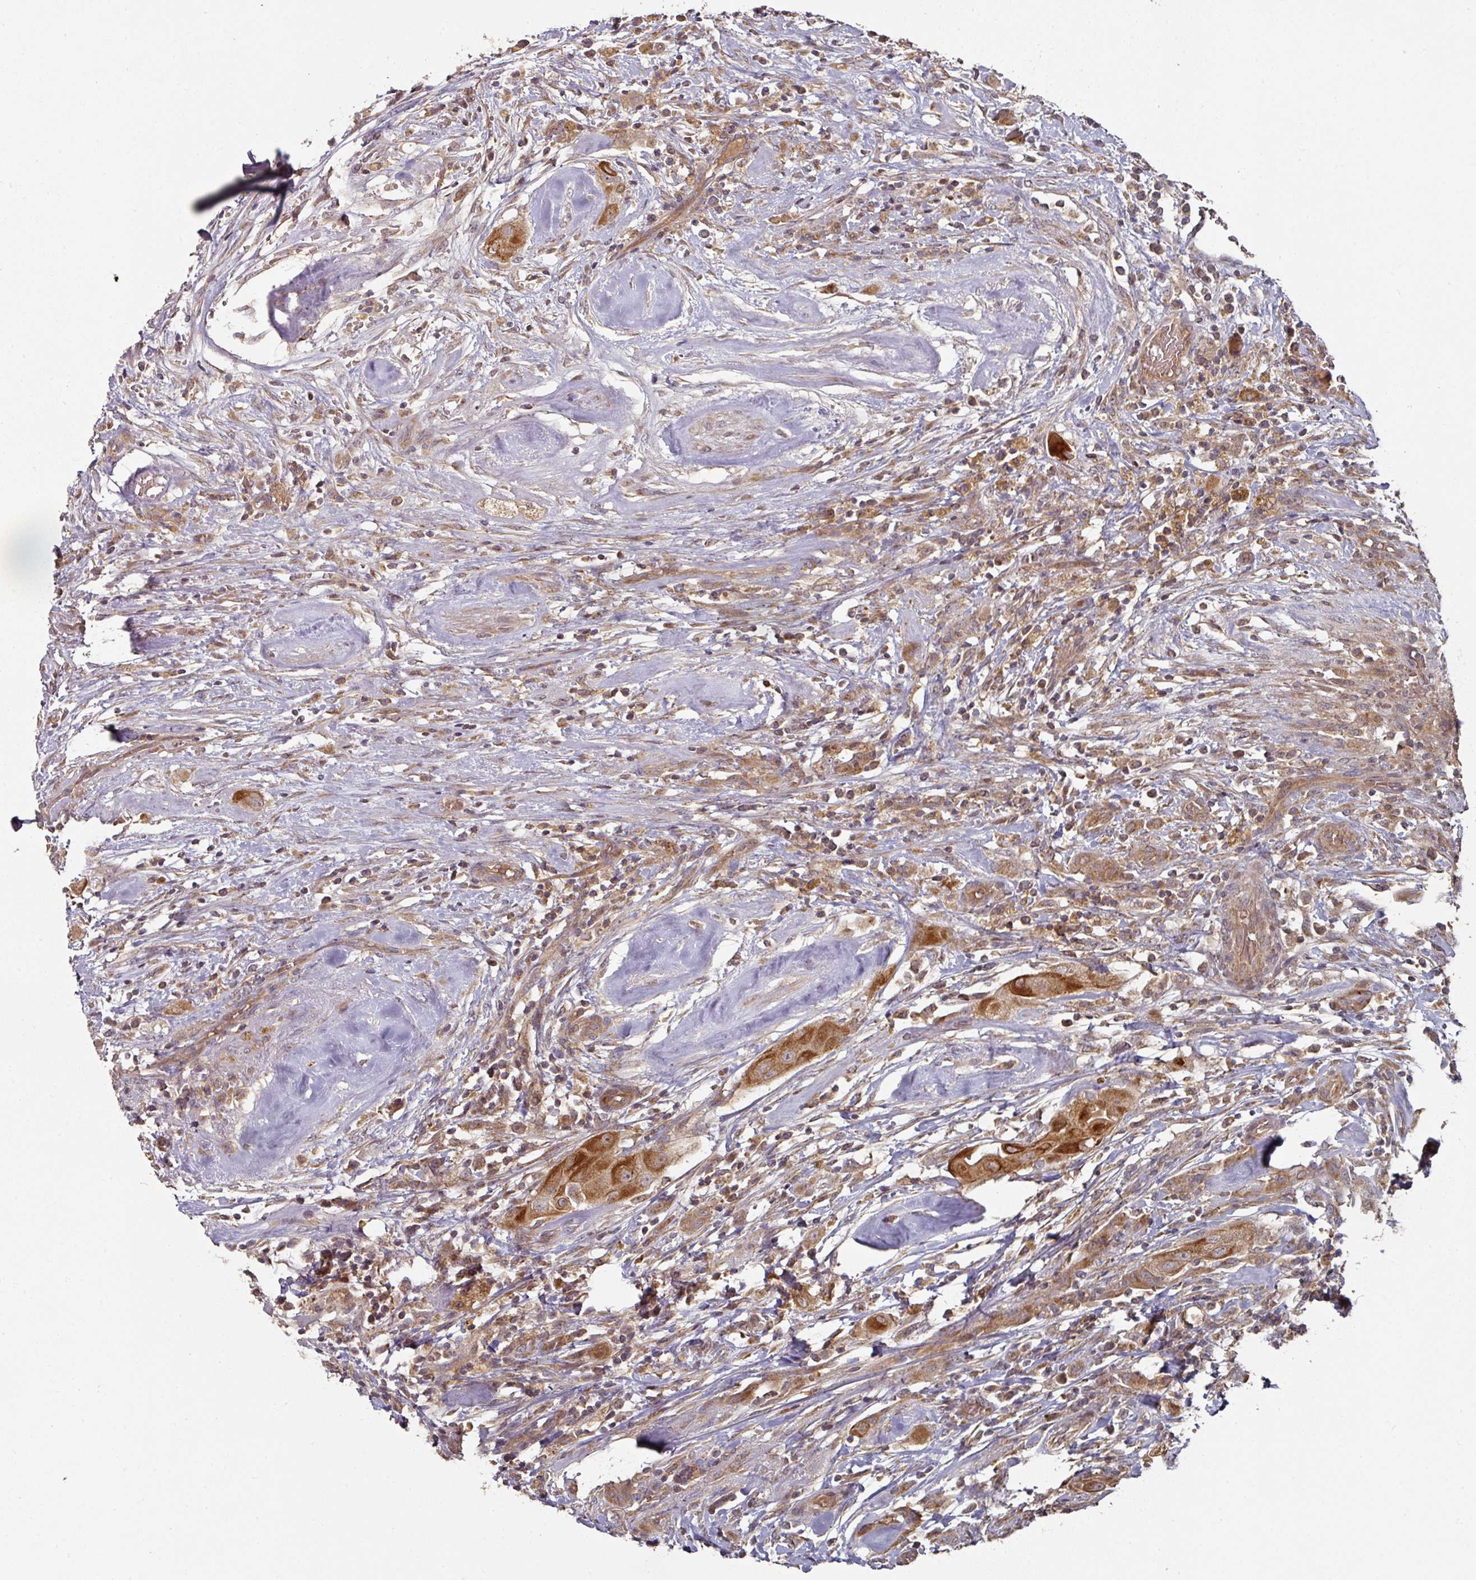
{"staining": {"intensity": "strong", "quantity": ">75%", "location": "cytoplasmic/membranous"}, "tissue": "thyroid cancer", "cell_type": "Tumor cells", "image_type": "cancer", "snomed": [{"axis": "morphology", "description": "Papillary adenocarcinoma, NOS"}, {"axis": "topography", "description": "Thyroid gland"}], "caption": "Immunohistochemistry (IHC) histopathology image of human papillary adenocarcinoma (thyroid) stained for a protein (brown), which reveals high levels of strong cytoplasmic/membranous positivity in about >75% of tumor cells.", "gene": "DNAJC7", "patient": {"sex": "female", "age": 59}}